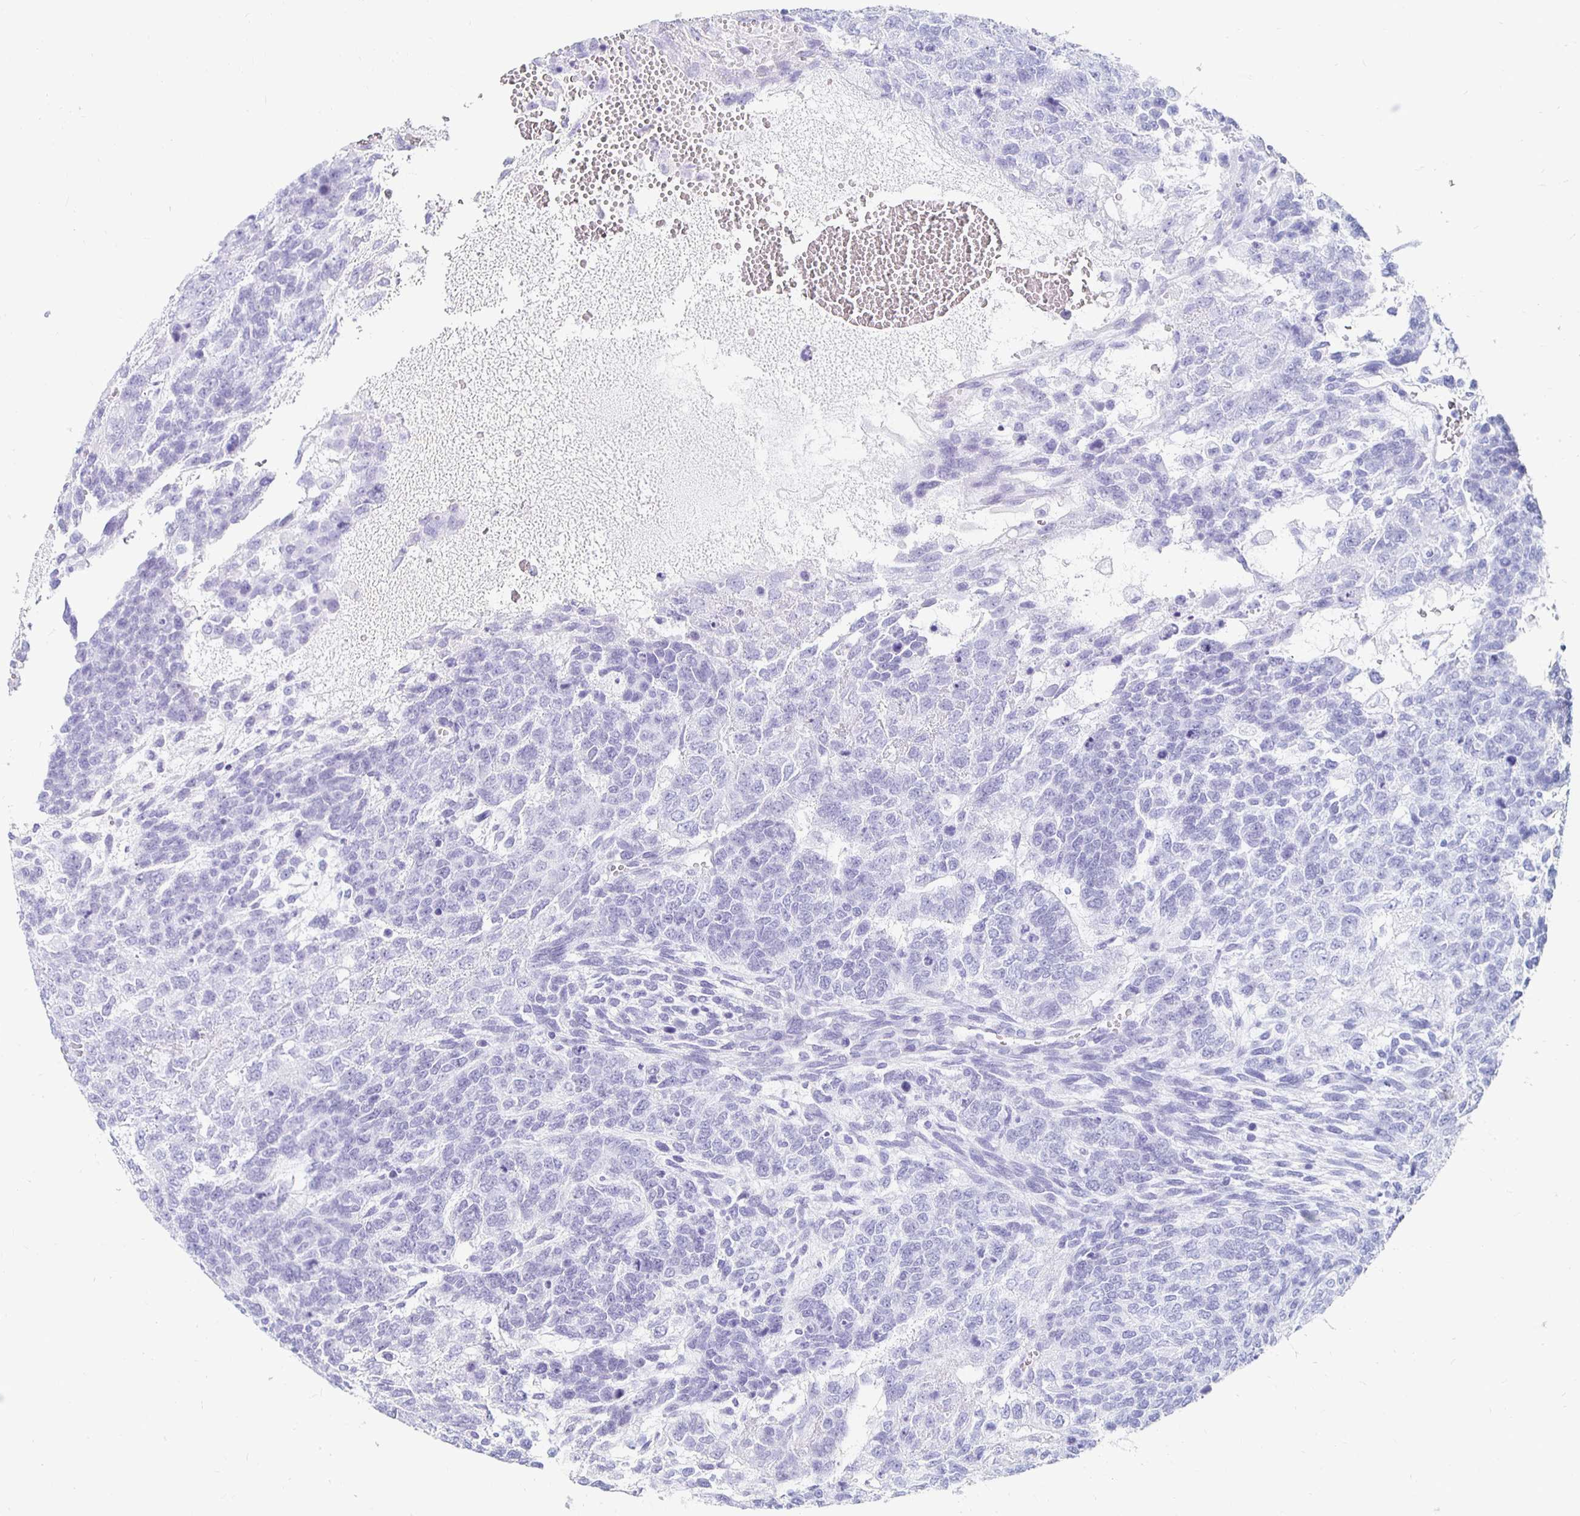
{"staining": {"intensity": "negative", "quantity": "none", "location": "none"}, "tissue": "testis cancer", "cell_type": "Tumor cells", "image_type": "cancer", "snomed": [{"axis": "morphology", "description": "Normal tissue, NOS"}, {"axis": "morphology", "description": "Carcinoma, Embryonal, NOS"}, {"axis": "topography", "description": "Testis"}, {"axis": "topography", "description": "Epididymis"}], "caption": "DAB (3,3'-diaminobenzidine) immunohistochemical staining of human embryonal carcinoma (testis) reveals no significant staining in tumor cells. (DAB immunohistochemistry (IHC) with hematoxylin counter stain).", "gene": "KCNQ2", "patient": {"sex": "male", "age": 23}}